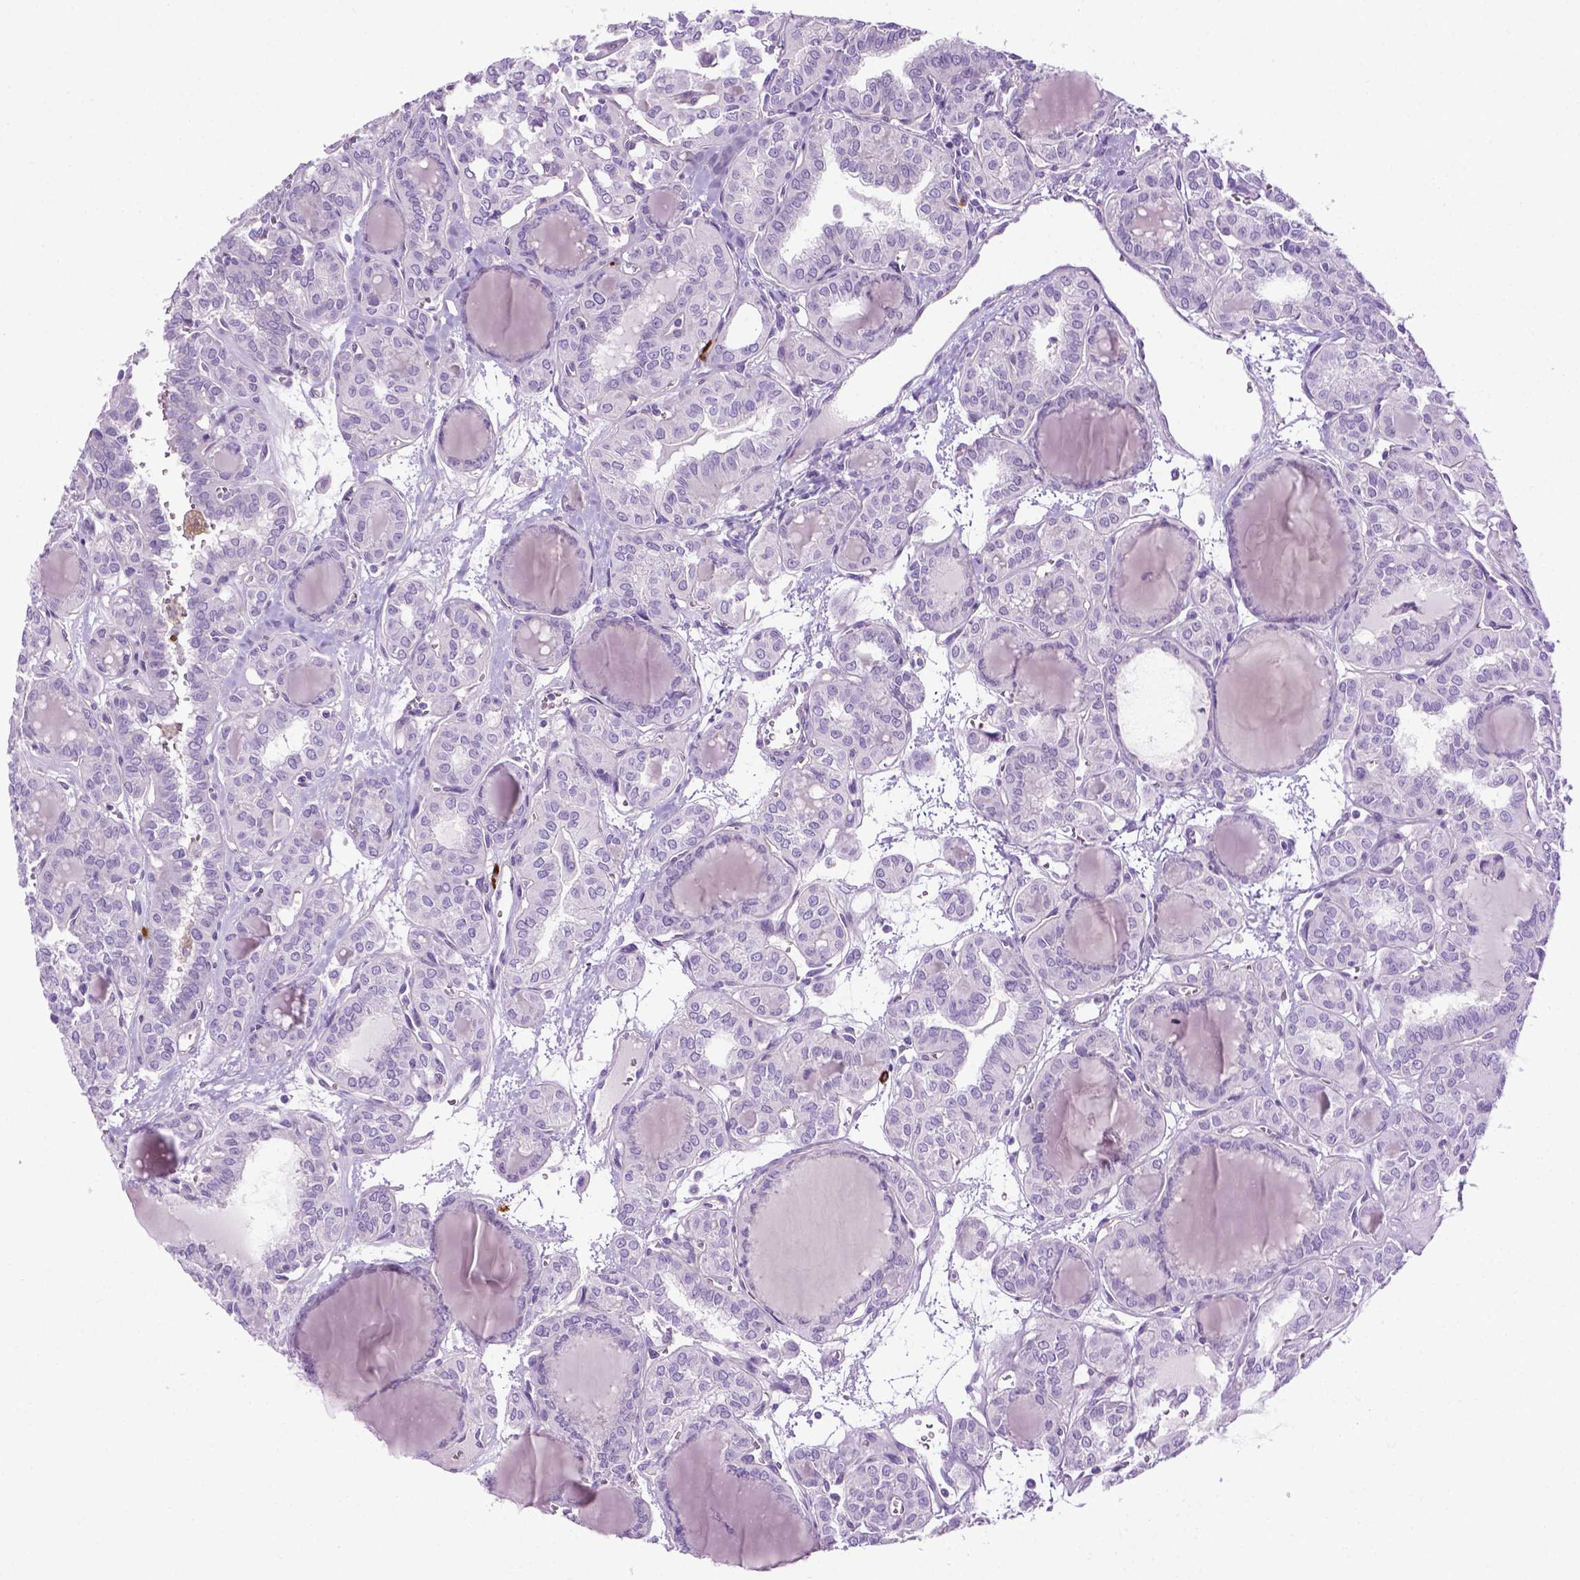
{"staining": {"intensity": "negative", "quantity": "none", "location": "none"}, "tissue": "thyroid cancer", "cell_type": "Tumor cells", "image_type": "cancer", "snomed": [{"axis": "morphology", "description": "Papillary adenocarcinoma, NOS"}, {"axis": "topography", "description": "Thyroid gland"}], "caption": "Tumor cells are negative for protein expression in human thyroid cancer.", "gene": "SPECC1L", "patient": {"sex": "female", "age": 41}}